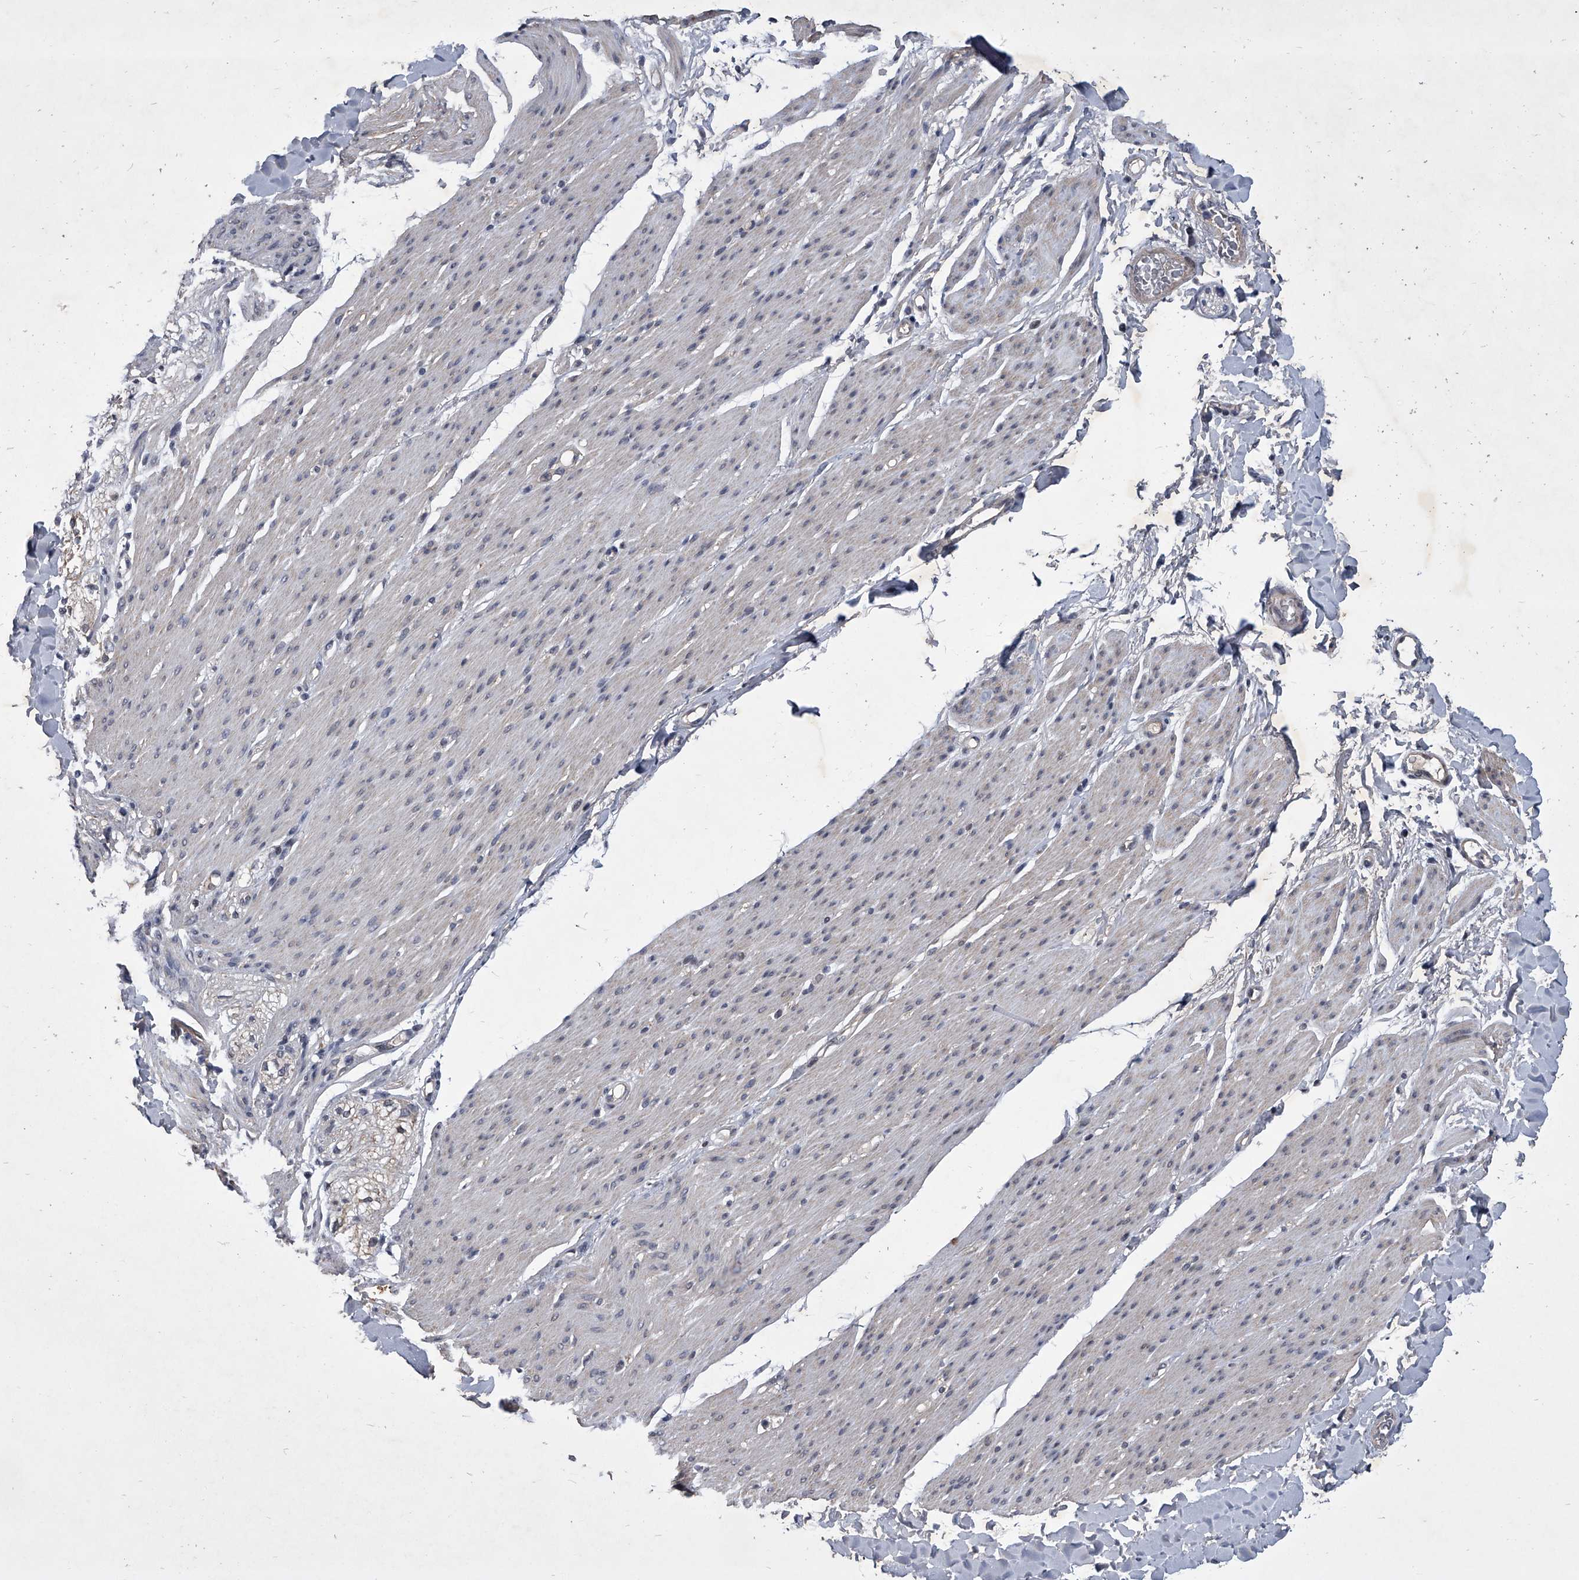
{"staining": {"intensity": "negative", "quantity": "none", "location": "none"}, "tissue": "smooth muscle", "cell_type": "Smooth muscle cells", "image_type": "normal", "snomed": [{"axis": "morphology", "description": "Normal tissue, NOS"}, {"axis": "topography", "description": "Colon"}, {"axis": "topography", "description": "Peripheral nerve tissue"}], "caption": "Immunohistochemistry (IHC) histopathology image of unremarkable smooth muscle: smooth muscle stained with DAB (3,3'-diaminobenzidine) shows no significant protein staining in smooth muscle cells.", "gene": "ZNF76", "patient": {"sex": "female", "age": 61}}